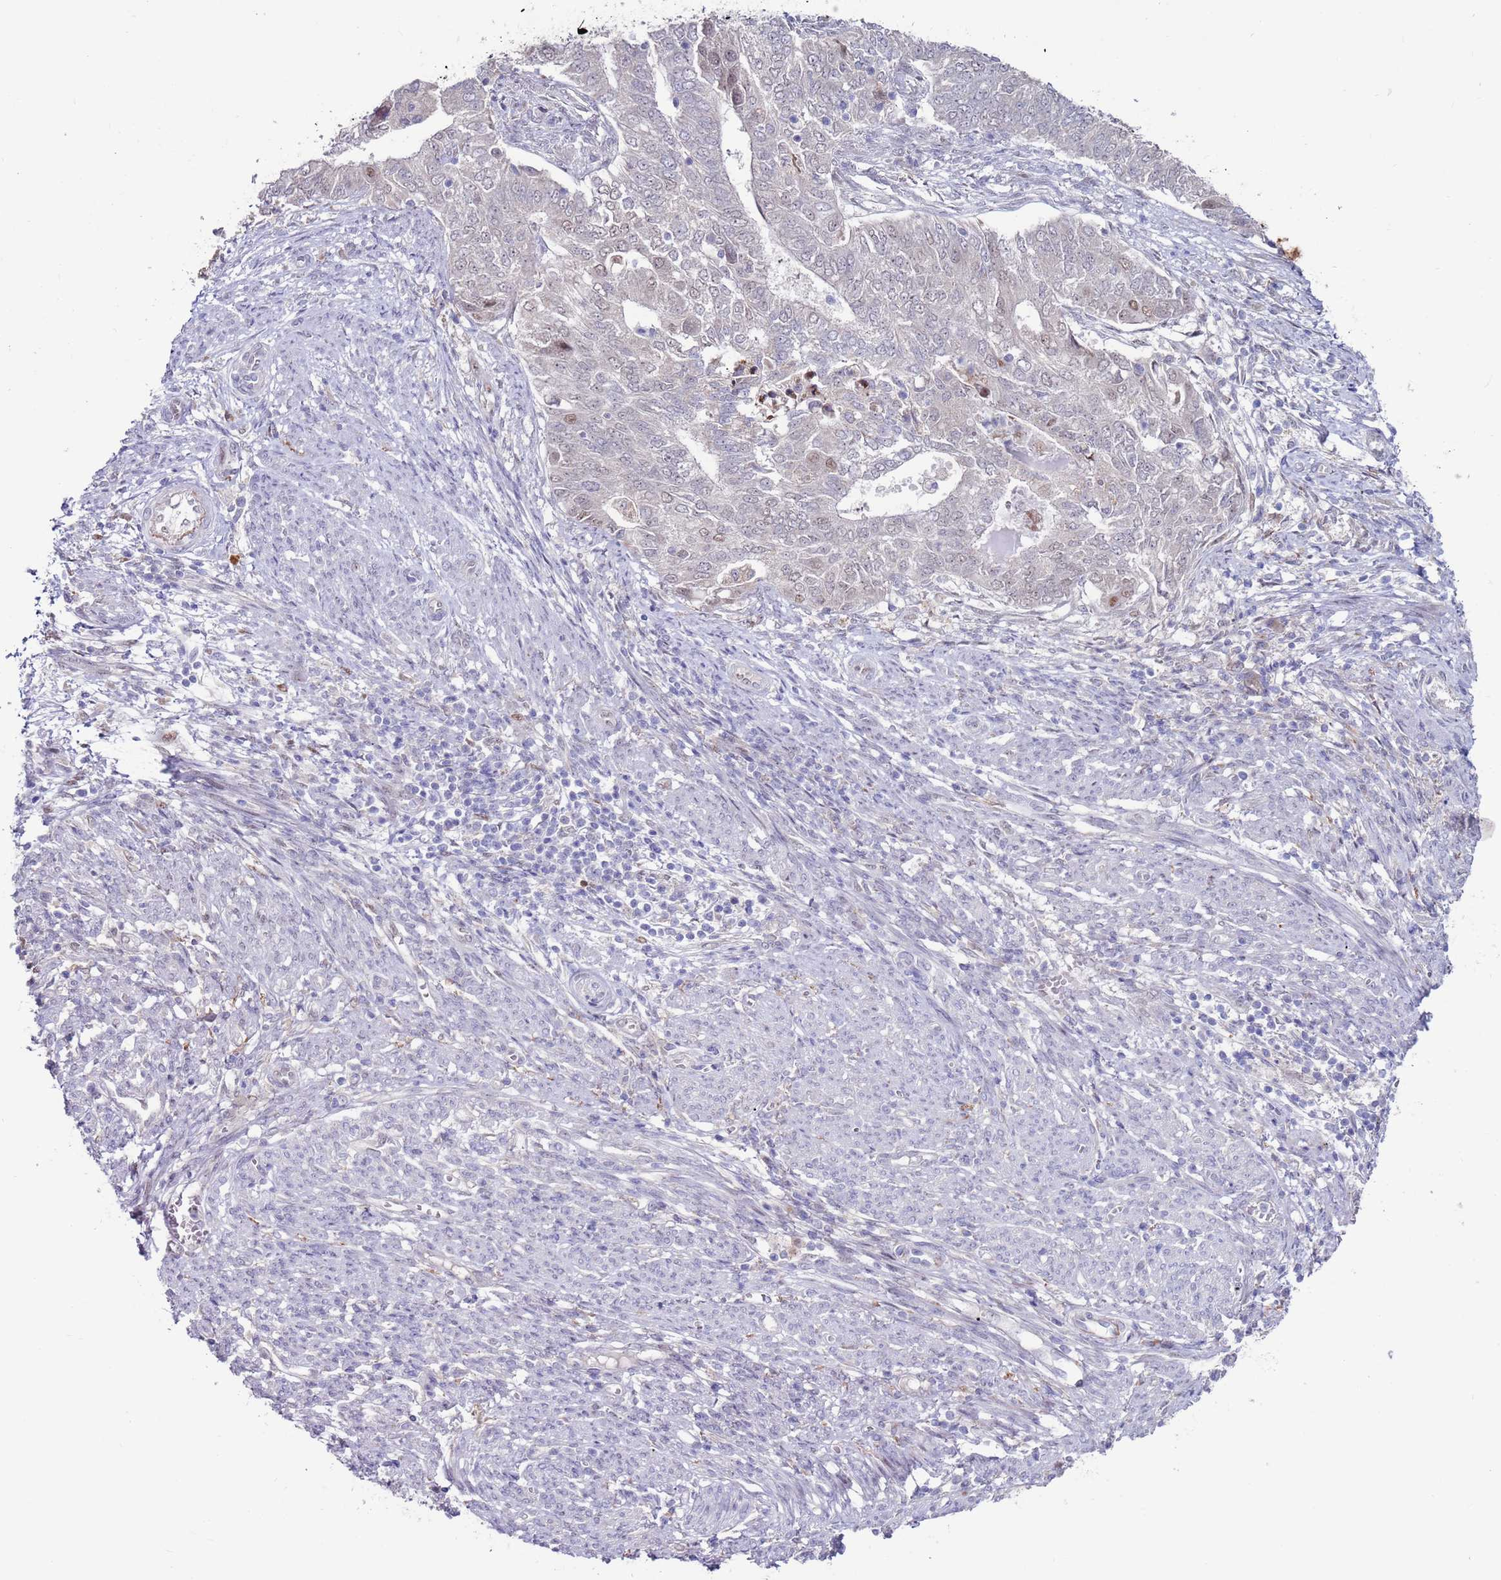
{"staining": {"intensity": "weak", "quantity": "<25%", "location": "nuclear"}, "tissue": "endometrial cancer", "cell_type": "Tumor cells", "image_type": "cancer", "snomed": [{"axis": "morphology", "description": "Adenocarcinoma, NOS"}, {"axis": "topography", "description": "Endometrium"}], "caption": "Endometrial adenocarcinoma was stained to show a protein in brown. There is no significant expression in tumor cells. (Stains: DAB (3,3'-diaminobenzidine) IHC with hematoxylin counter stain, Microscopy: brightfield microscopy at high magnification).", "gene": "FBXO27", "patient": {"sex": "female", "age": 62}}